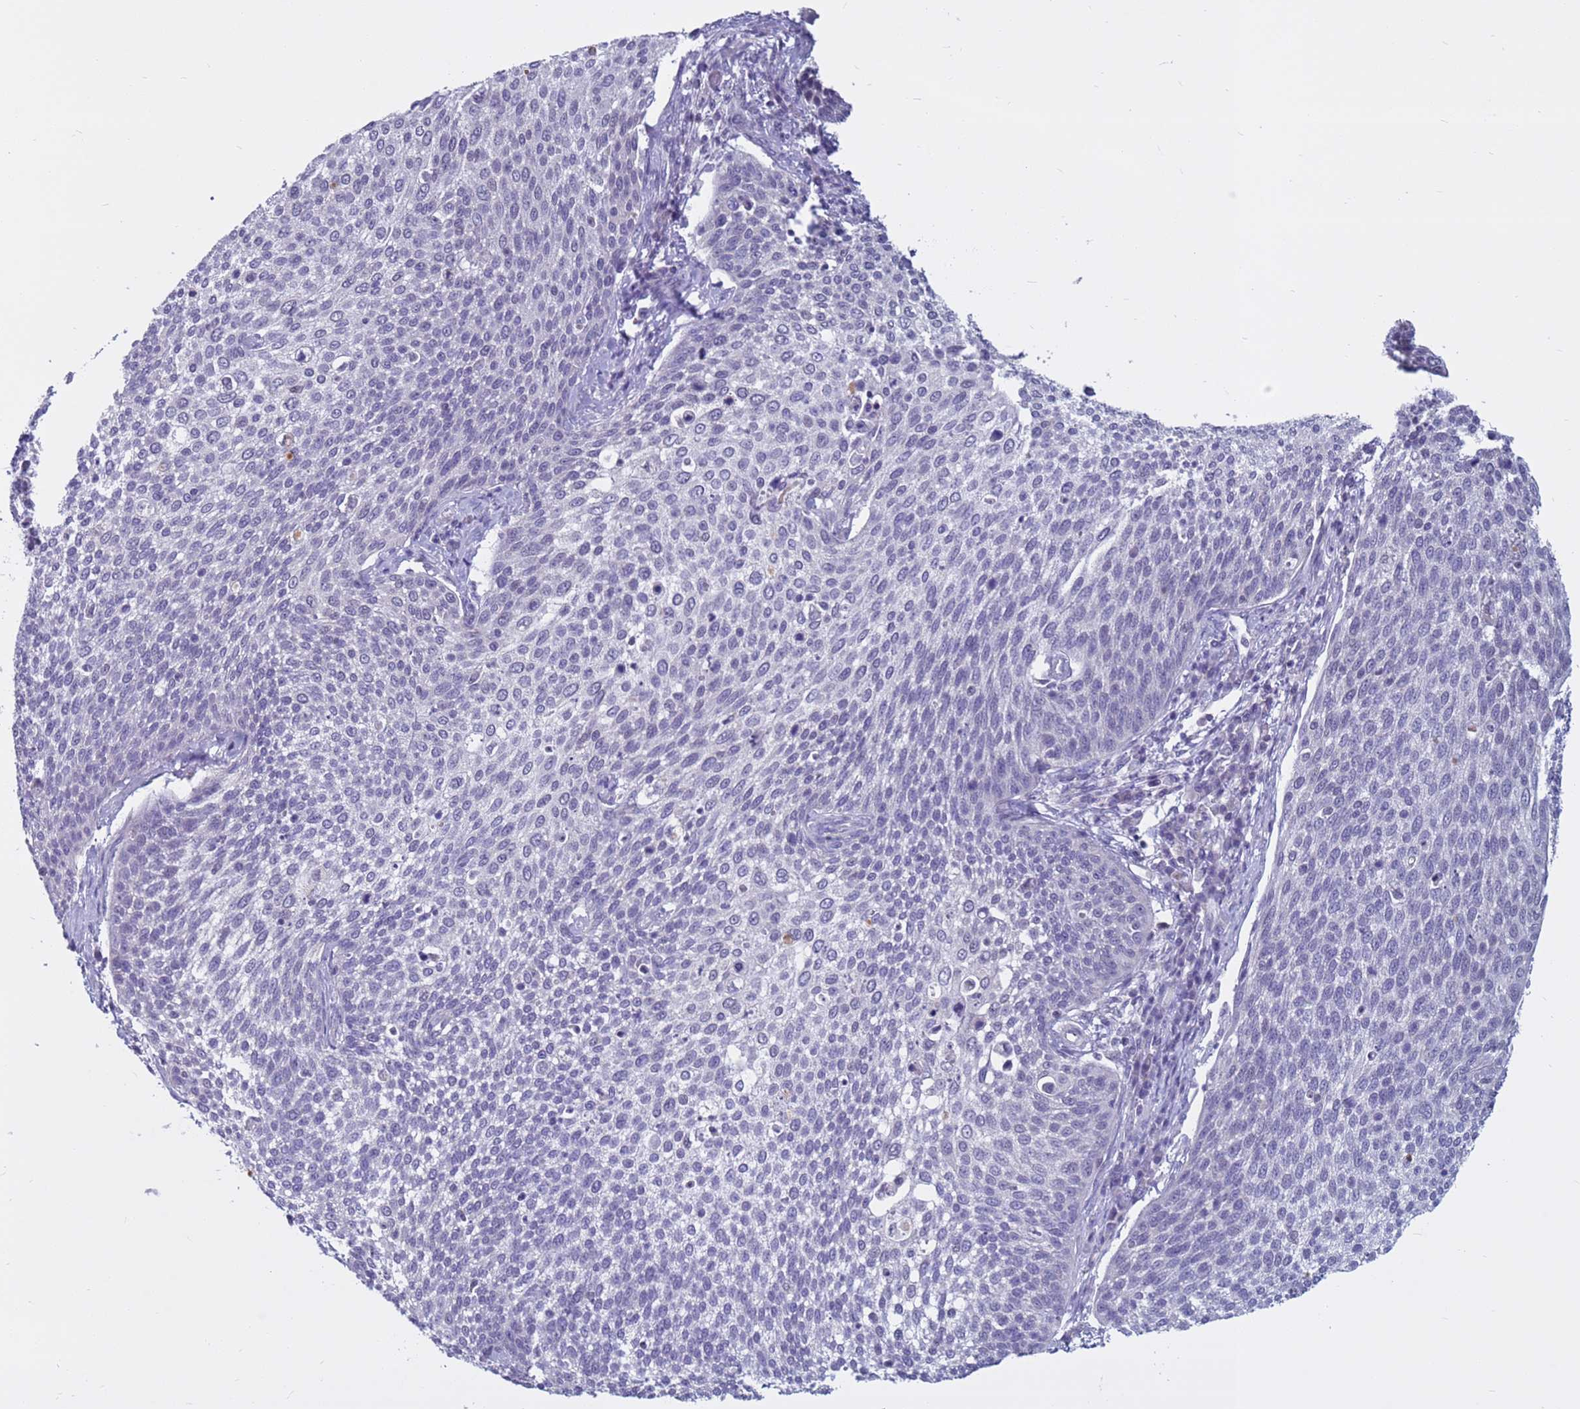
{"staining": {"intensity": "negative", "quantity": "none", "location": "none"}, "tissue": "cervical cancer", "cell_type": "Tumor cells", "image_type": "cancer", "snomed": [{"axis": "morphology", "description": "Squamous cell carcinoma, NOS"}, {"axis": "topography", "description": "Cervix"}], "caption": "Cervical cancer stained for a protein using IHC displays no staining tumor cells.", "gene": "CDK2AP2", "patient": {"sex": "female", "age": 34}}